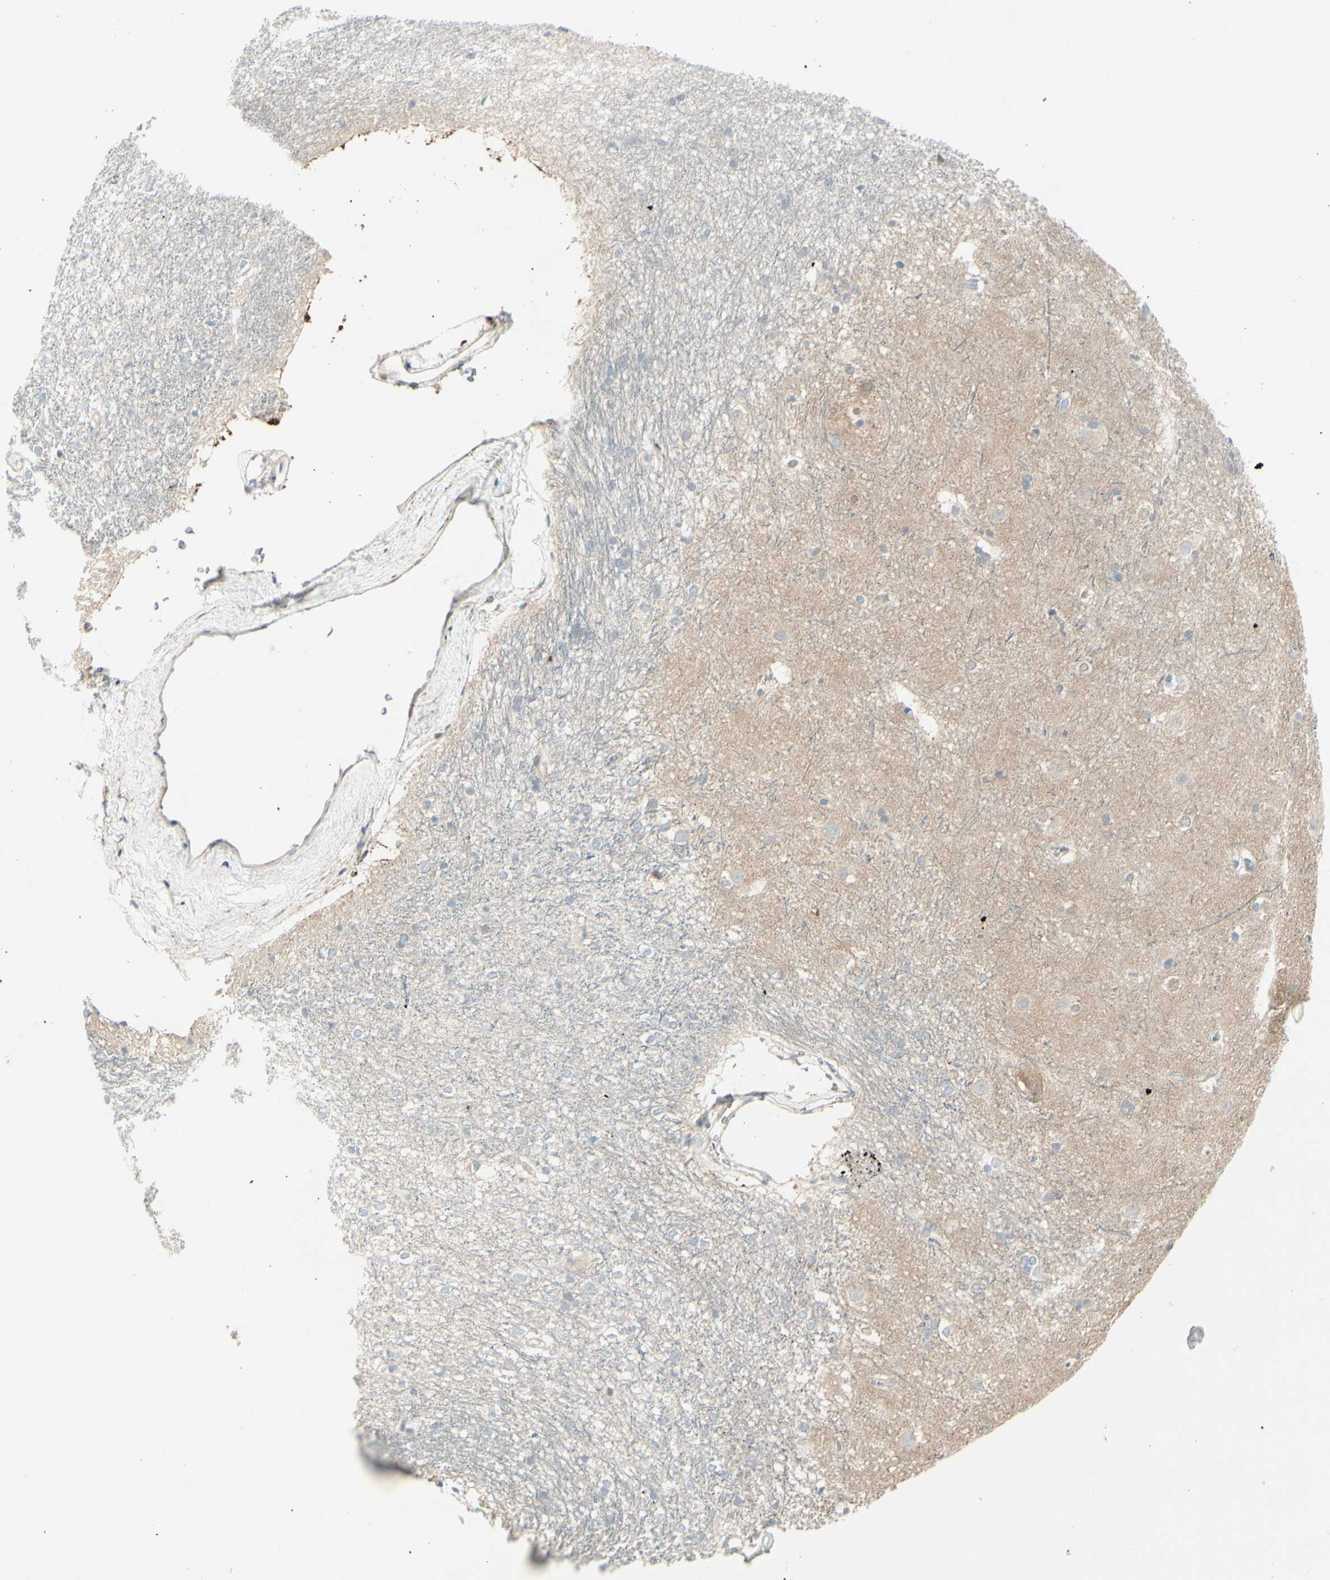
{"staining": {"intensity": "negative", "quantity": "none", "location": "none"}, "tissue": "caudate", "cell_type": "Glial cells", "image_type": "normal", "snomed": [{"axis": "morphology", "description": "Normal tissue, NOS"}, {"axis": "topography", "description": "Lateral ventricle wall"}], "caption": "The histopathology image exhibits no significant staining in glial cells of caudate.", "gene": "CACNA2D1", "patient": {"sex": "female", "age": 19}}